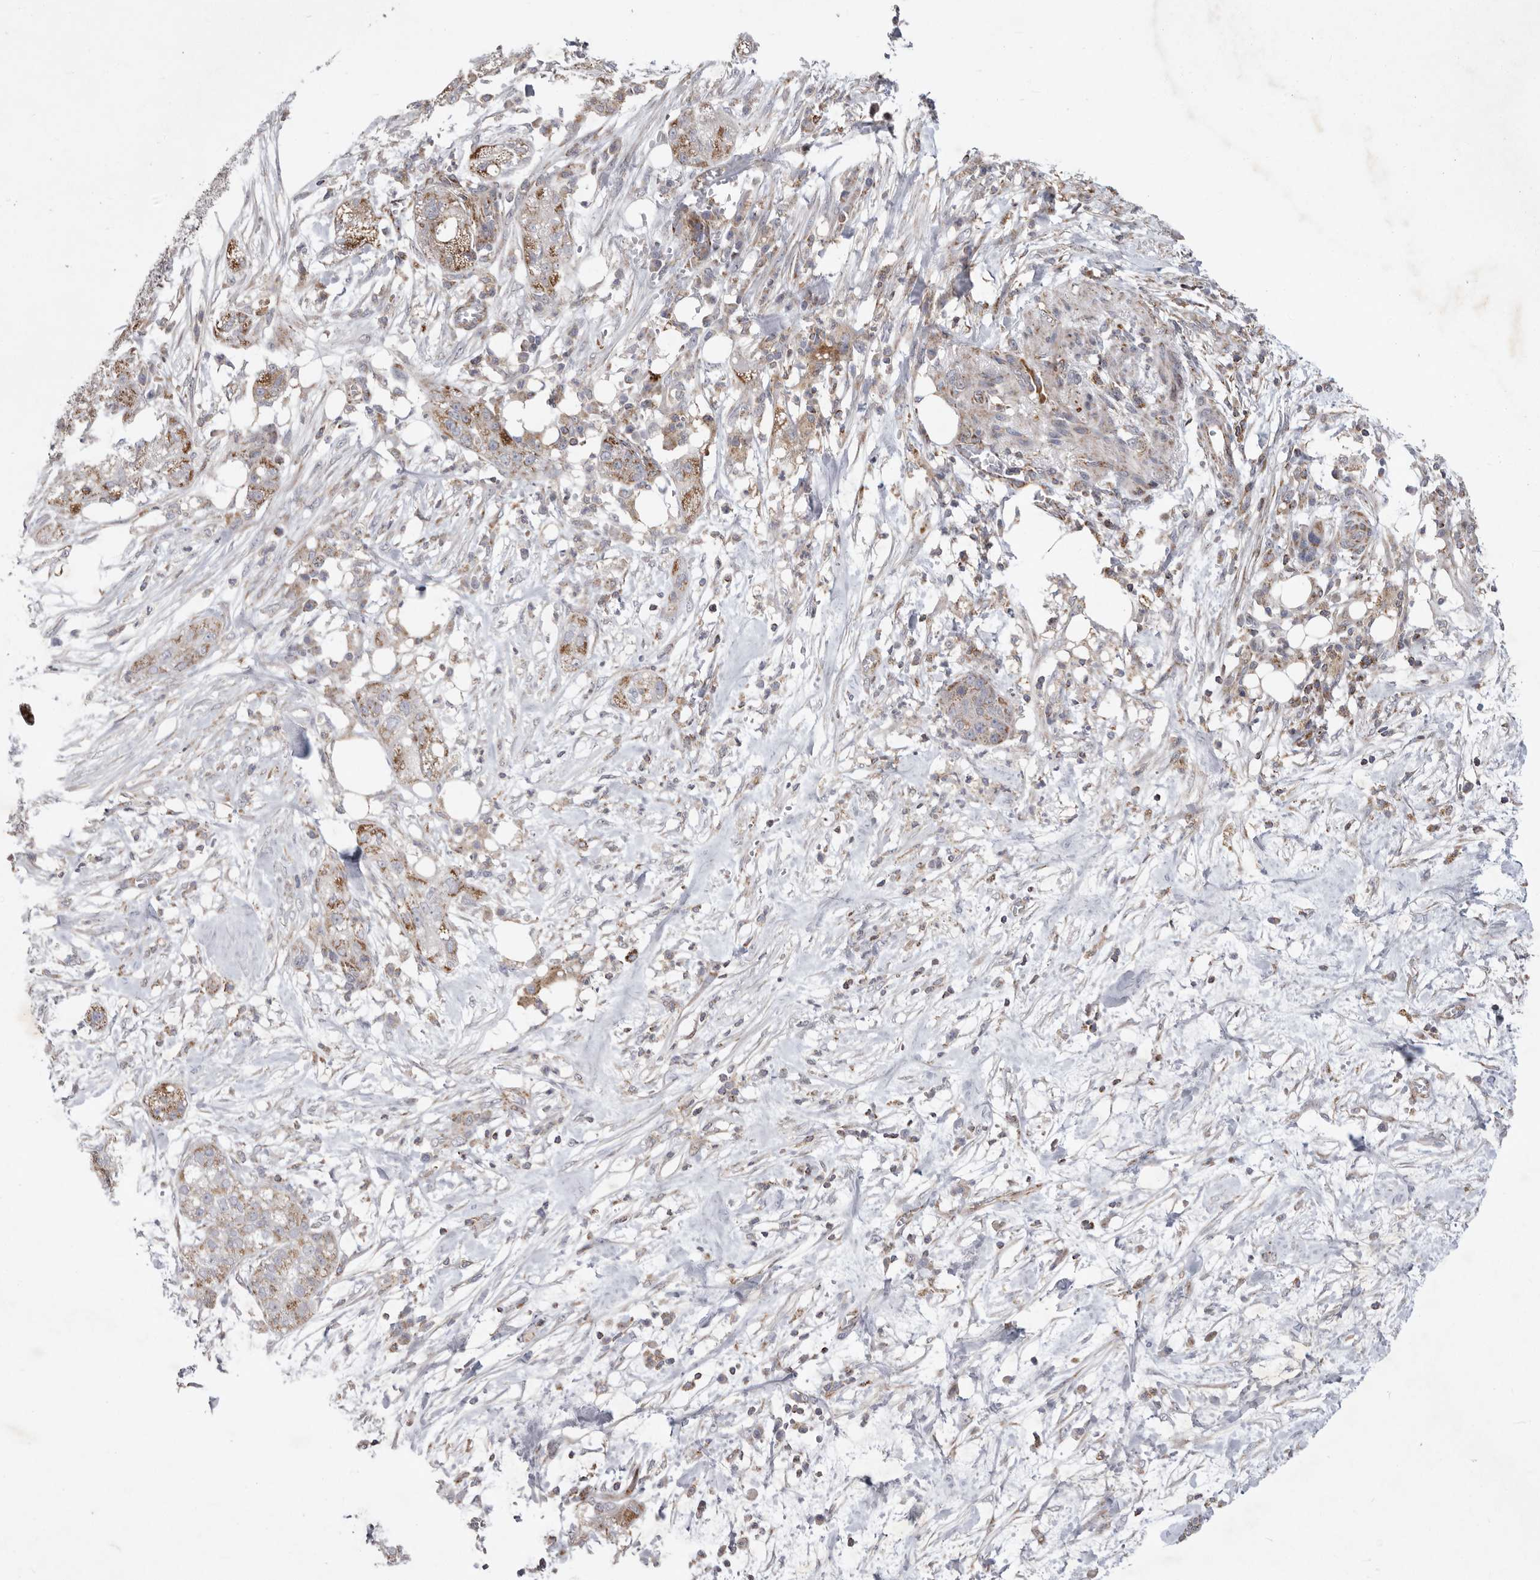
{"staining": {"intensity": "moderate", "quantity": "25%-75%", "location": "cytoplasmic/membranous"}, "tissue": "pancreatic cancer", "cell_type": "Tumor cells", "image_type": "cancer", "snomed": [{"axis": "morphology", "description": "Adenocarcinoma, NOS"}, {"axis": "topography", "description": "Pancreas"}], "caption": "Brown immunohistochemical staining in pancreatic cancer (adenocarcinoma) demonstrates moderate cytoplasmic/membranous positivity in approximately 25%-75% of tumor cells.", "gene": "MPZL1", "patient": {"sex": "female", "age": 78}}